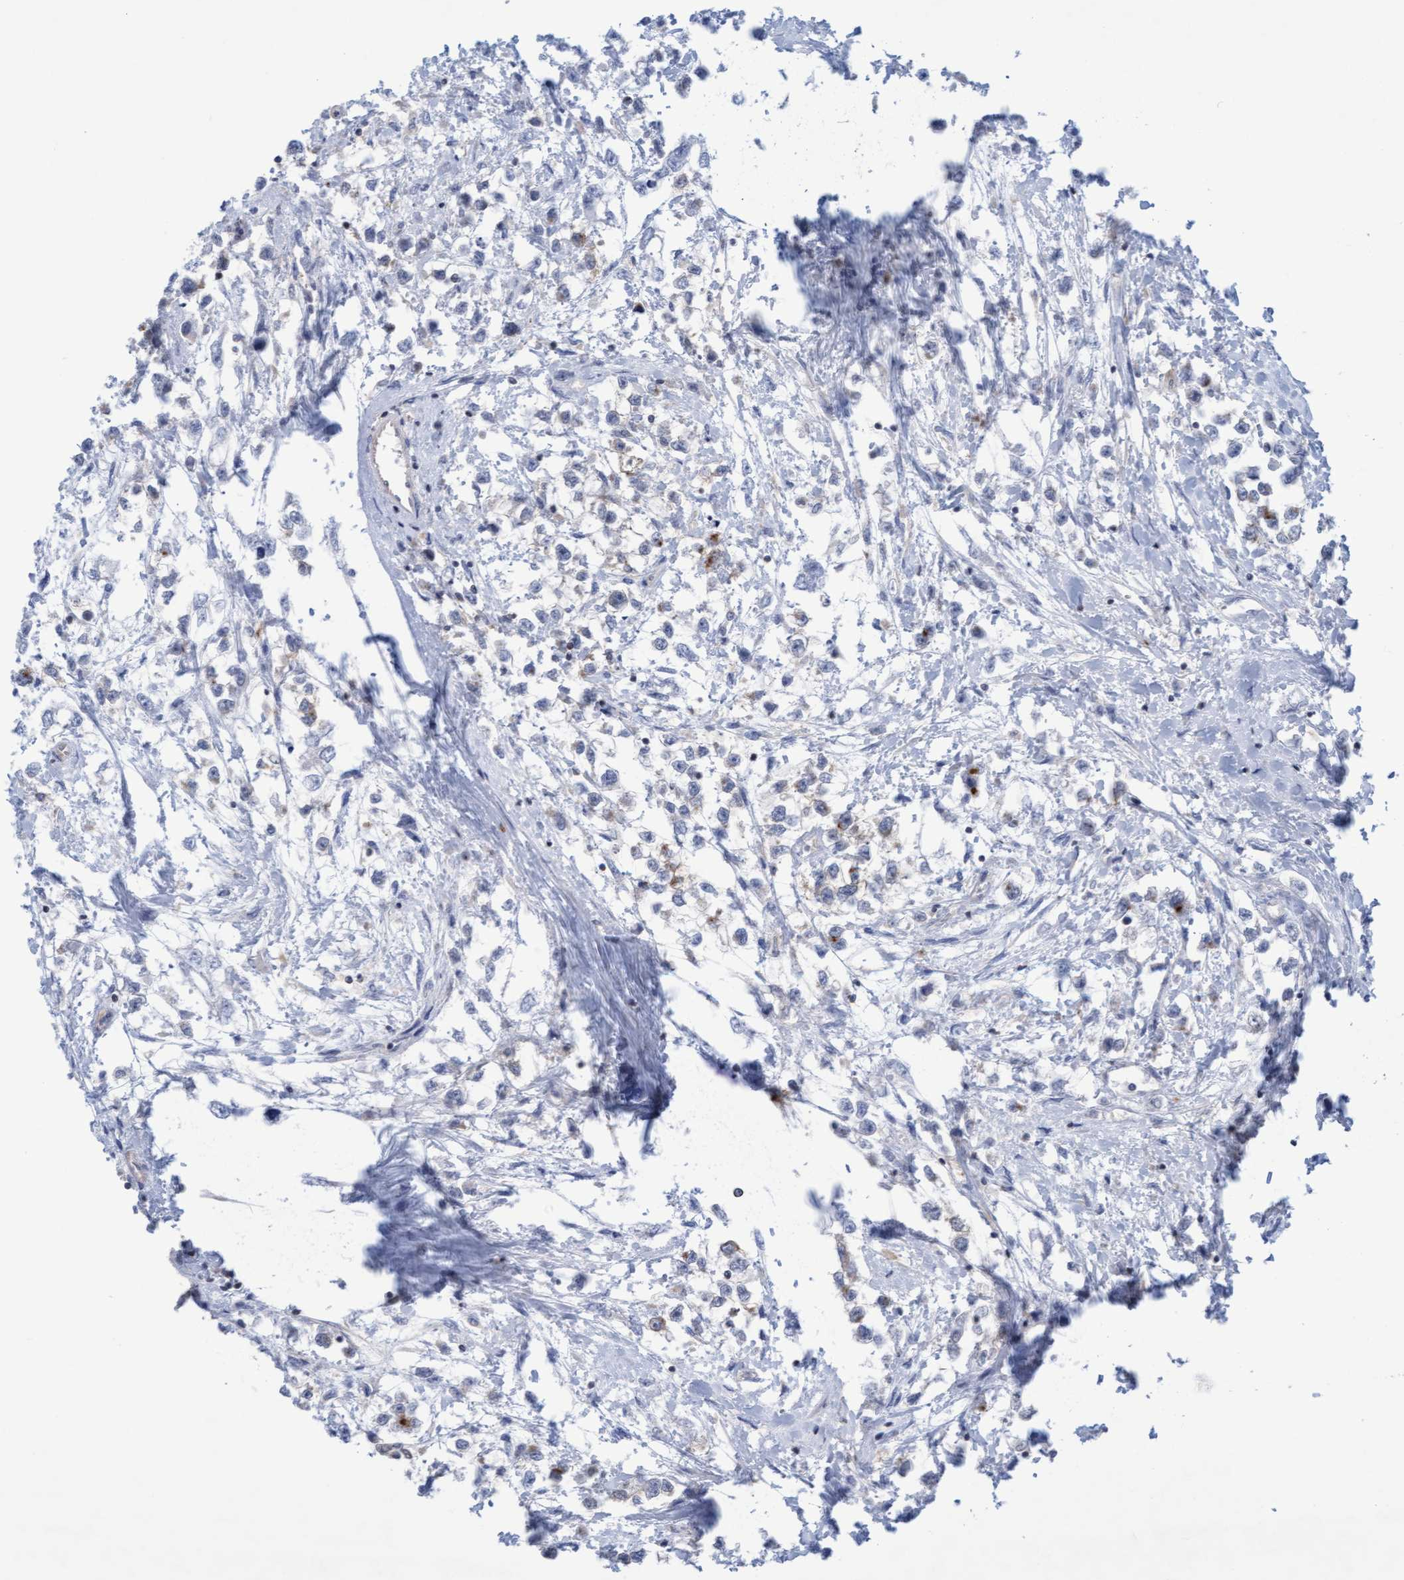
{"staining": {"intensity": "weak", "quantity": "<25%", "location": "cytoplasmic/membranous"}, "tissue": "testis cancer", "cell_type": "Tumor cells", "image_type": "cancer", "snomed": [{"axis": "morphology", "description": "Seminoma, NOS"}, {"axis": "morphology", "description": "Carcinoma, Embryonal, NOS"}, {"axis": "topography", "description": "Testis"}], "caption": "A histopathology image of seminoma (testis) stained for a protein demonstrates no brown staining in tumor cells.", "gene": "SLC28A3", "patient": {"sex": "male", "age": 51}}